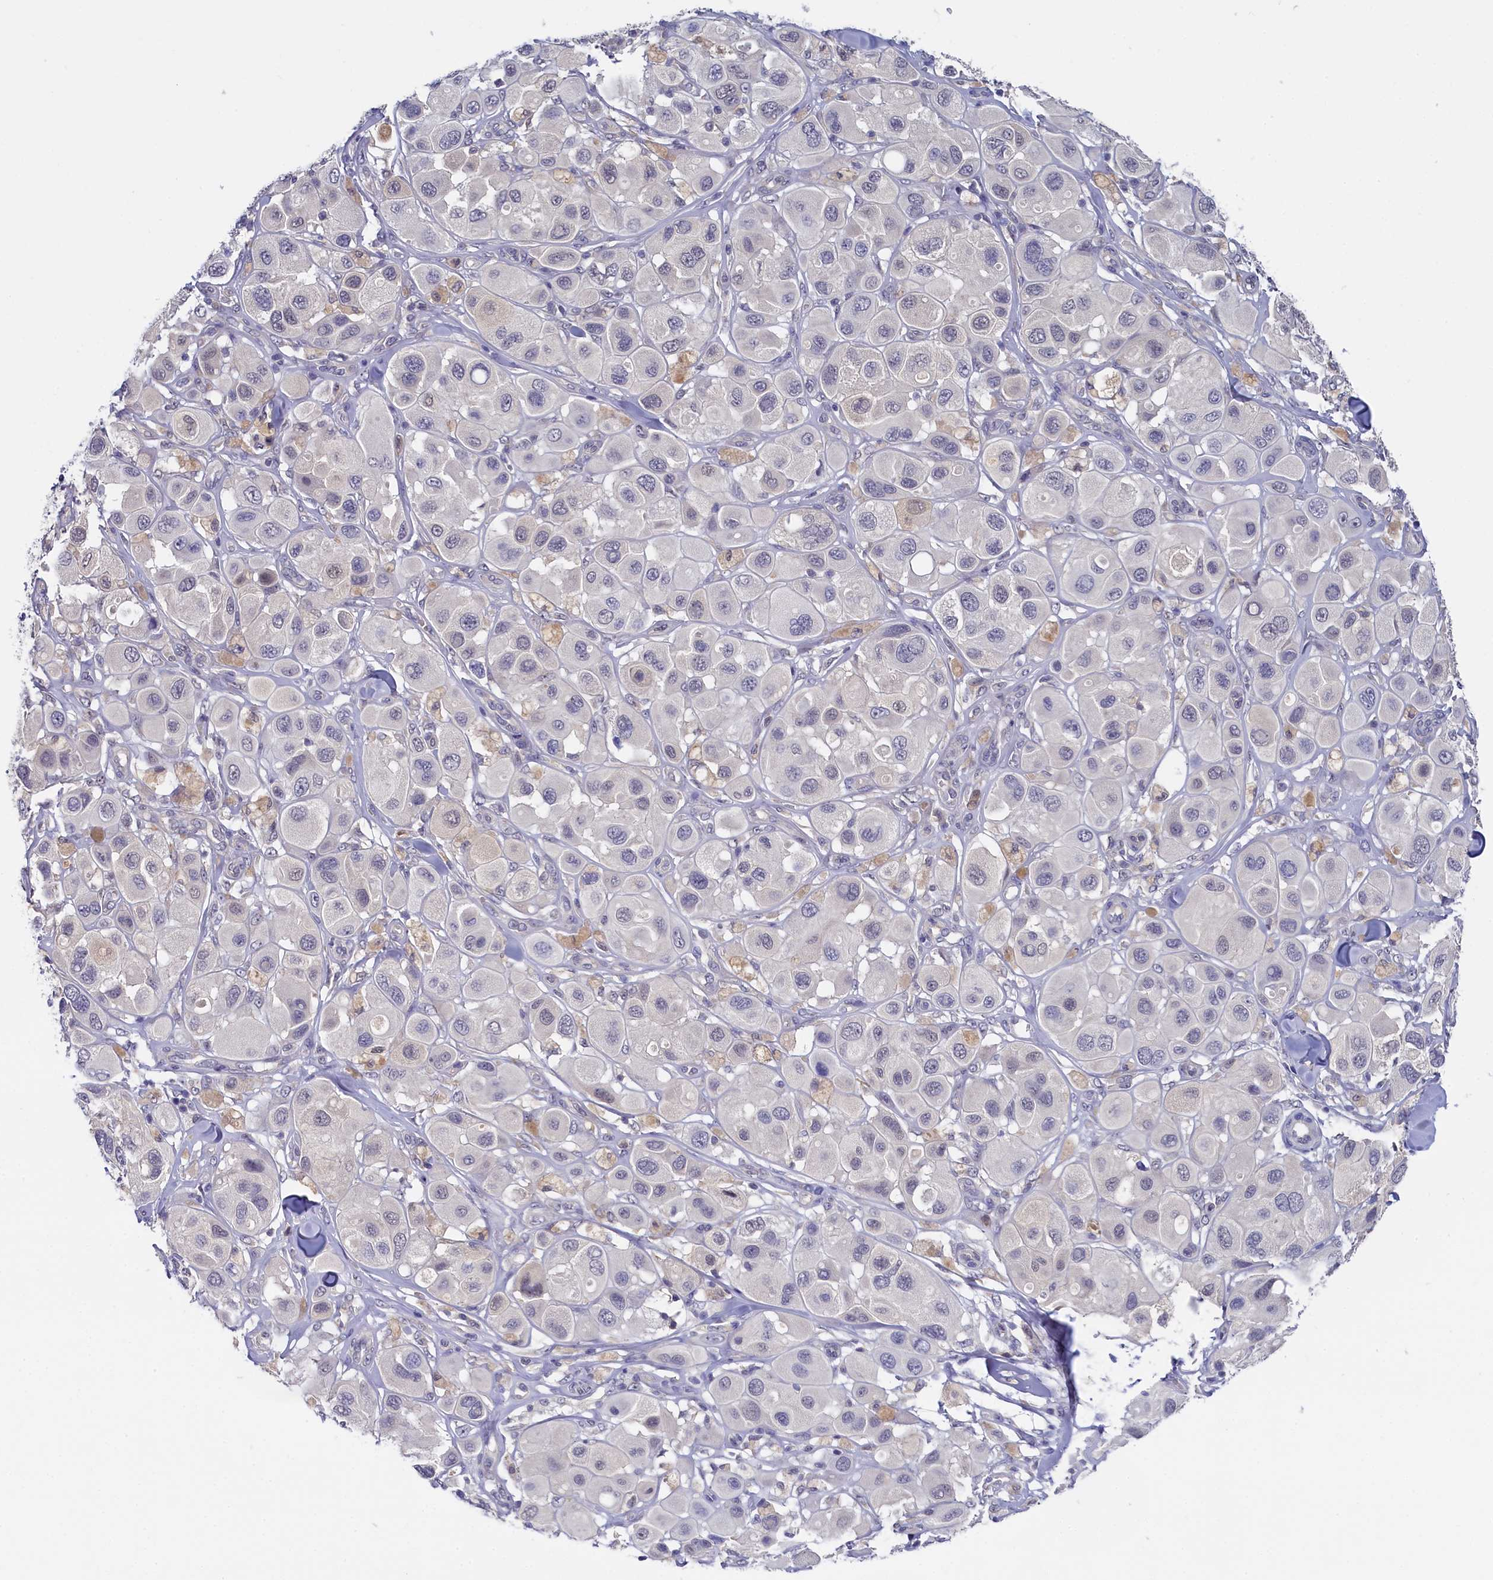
{"staining": {"intensity": "negative", "quantity": "none", "location": "none"}, "tissue": "melanoma", "cell_type": "Tumor cells", "image_type": "cancer", "snomed": [{"axis": "morphology", "description": "Malignant melanoma, Metastatic site"}, {"axis": "topography", "description": "Skin"}], "caption": "Immunohistochemistry image of neoplastic tissue: malignant melanoma (metastatic site) stained with DAB (3,3'-diaminobenzidine) reveals no significant protein positivity in tumor cells.", "gene": "C11orf54", "patient": {"sex": "male", "age": 41}}